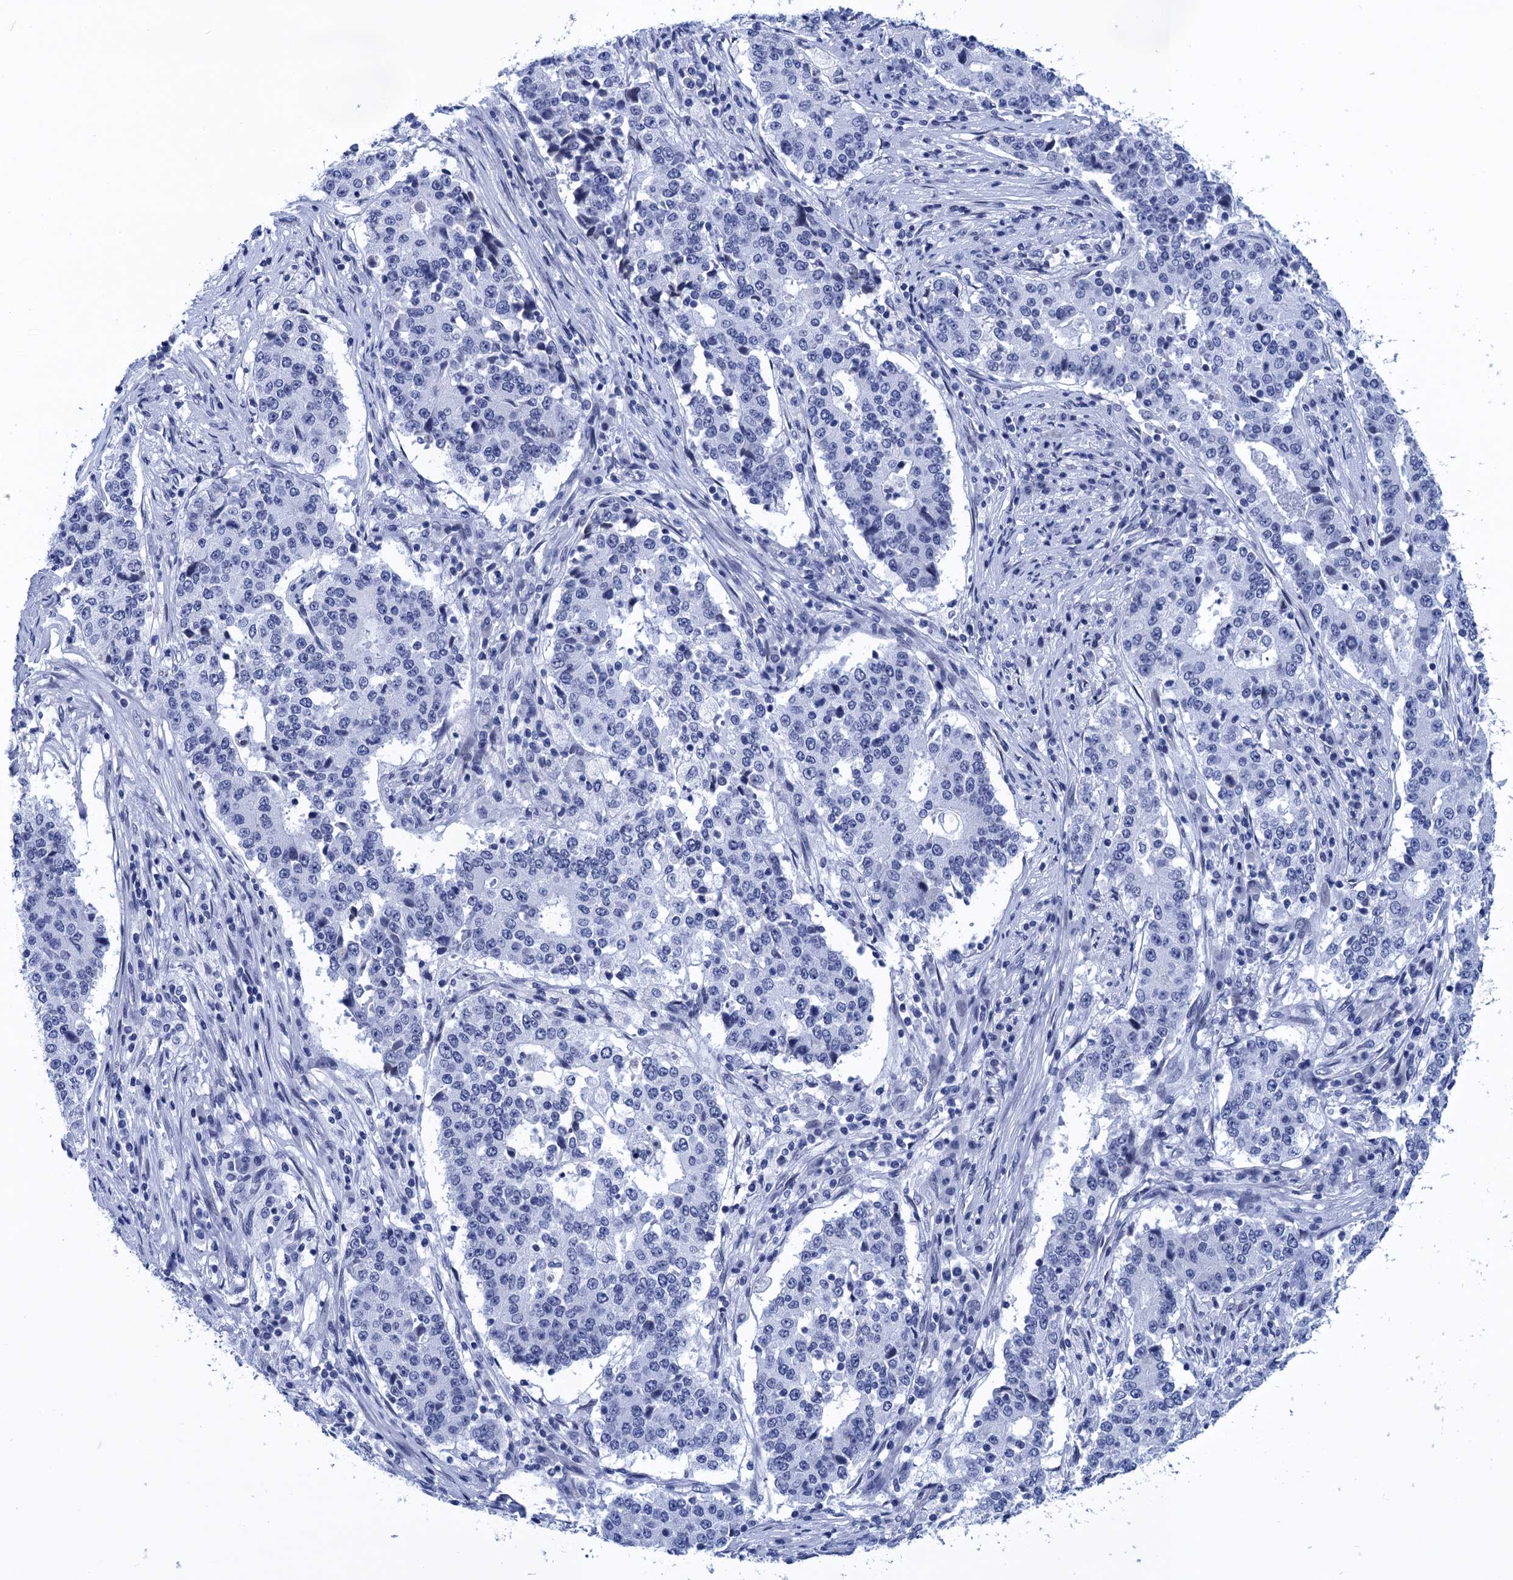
{"staining": {"intensity": "negative", "quantity": "none", "location": "none"}, "tissue": "stomach cancer", "cell_type": "Tumor cells", "image_type": "cancer", "snomed": [{"axis": "morphology", "description": "Adenocarcinoma, NOS"}, {"axis": "topography", "description": "Stomach"}], "caption": "An image of human stomach adenocarcinoma is negative for staining in tumor cells.", "gene": "METTL25", "patient": {"sex": "male", "age": 59}}